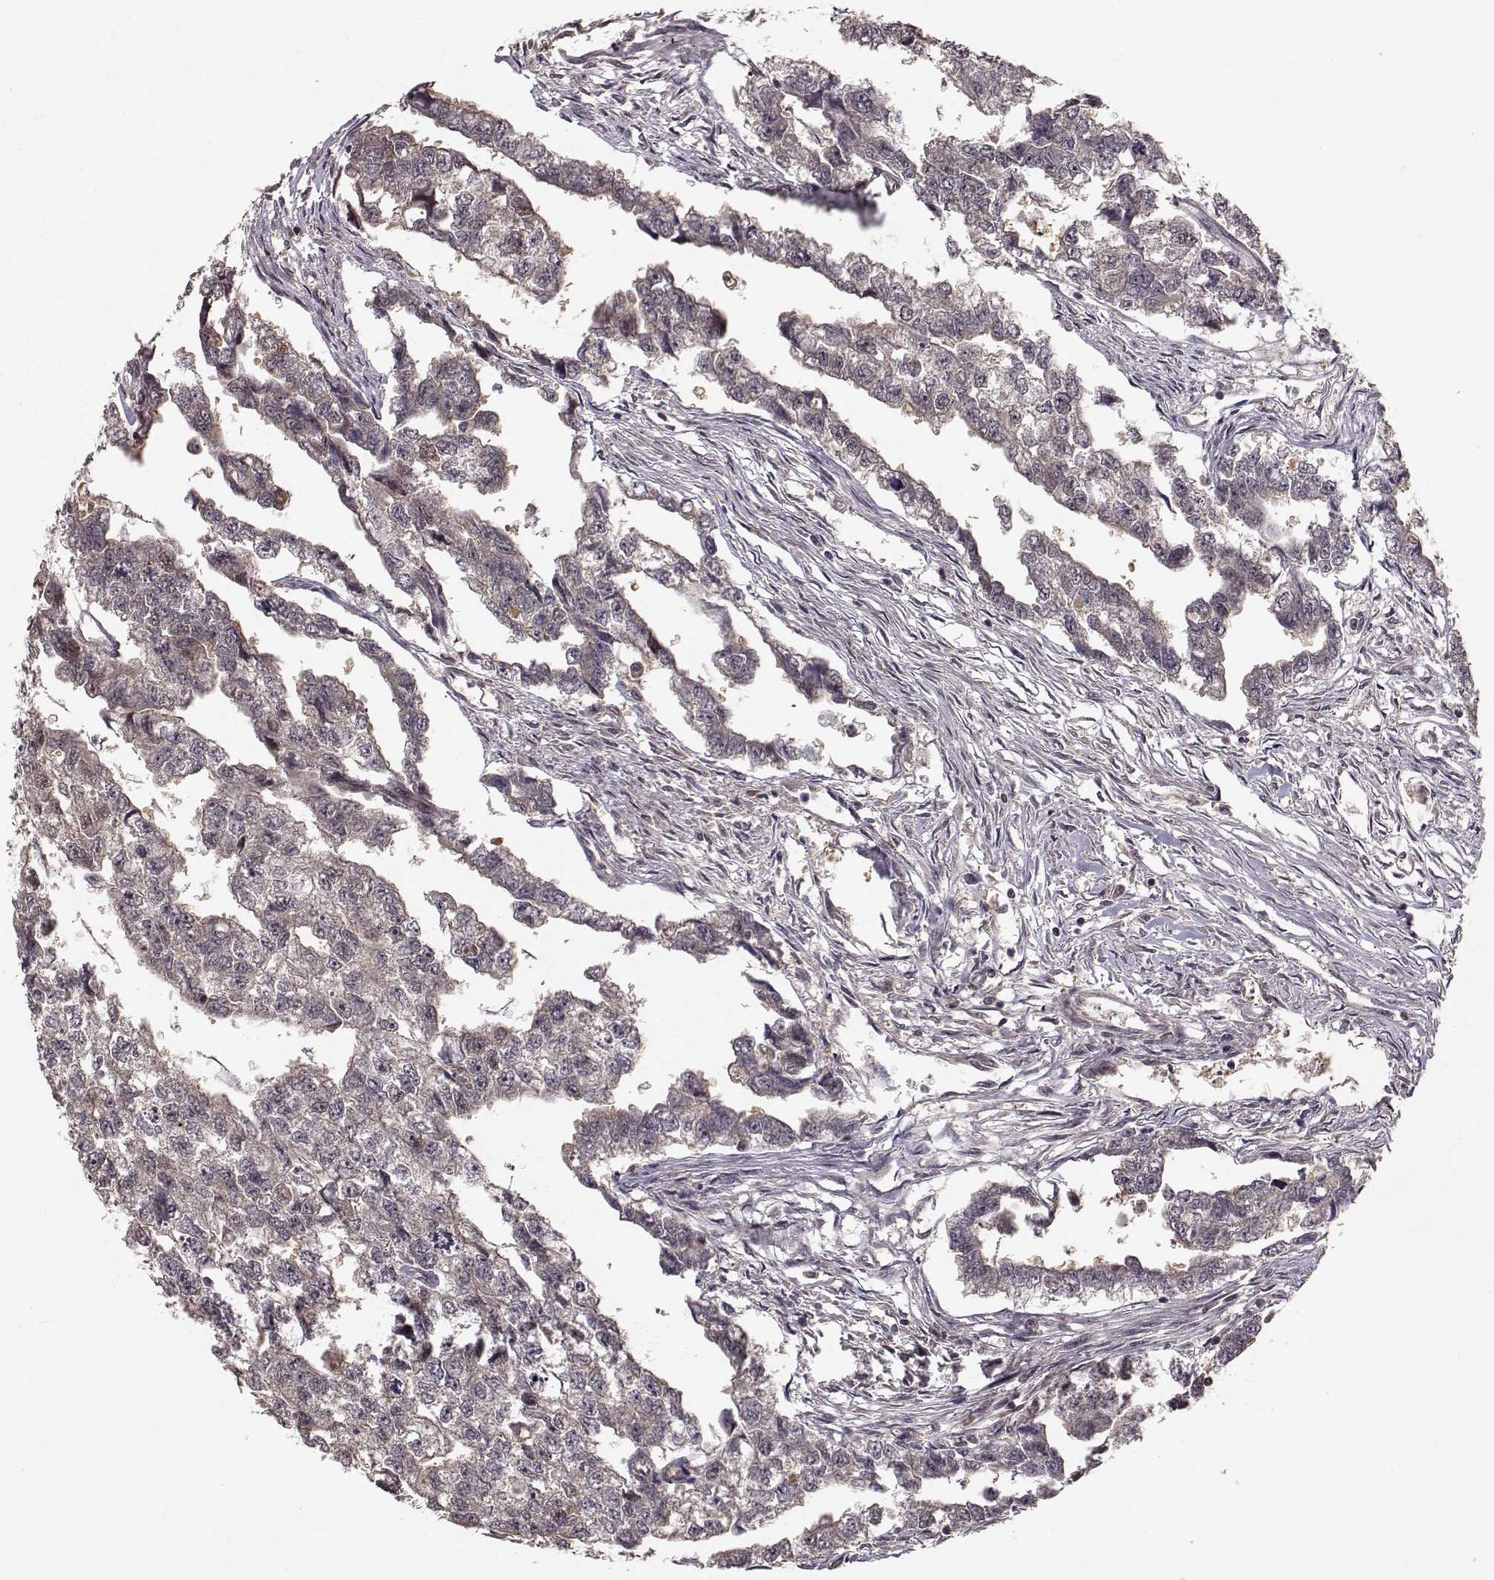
{"staining": {"intensity": "negative", "quantity": "none", "location": "none"}, "tissue": "testis cancer", "cell_type": "Tumor cells", "image_type": "cancer", "snomed": [{"axis": "morphology", "description": "Carcinoma, Embryonal, NOS"}, {"axis": "morphology", "description": "Teratoma, malignant, NOS"}, {"axis": "topography", "description": "Testis"}], "caption": "Immunohistochemistry of embryonal carcinoma (testis) reveals no expression in tumor cells.", "gene": "PLEKHG3", "patient": {"sex": "male", "age": 44}}